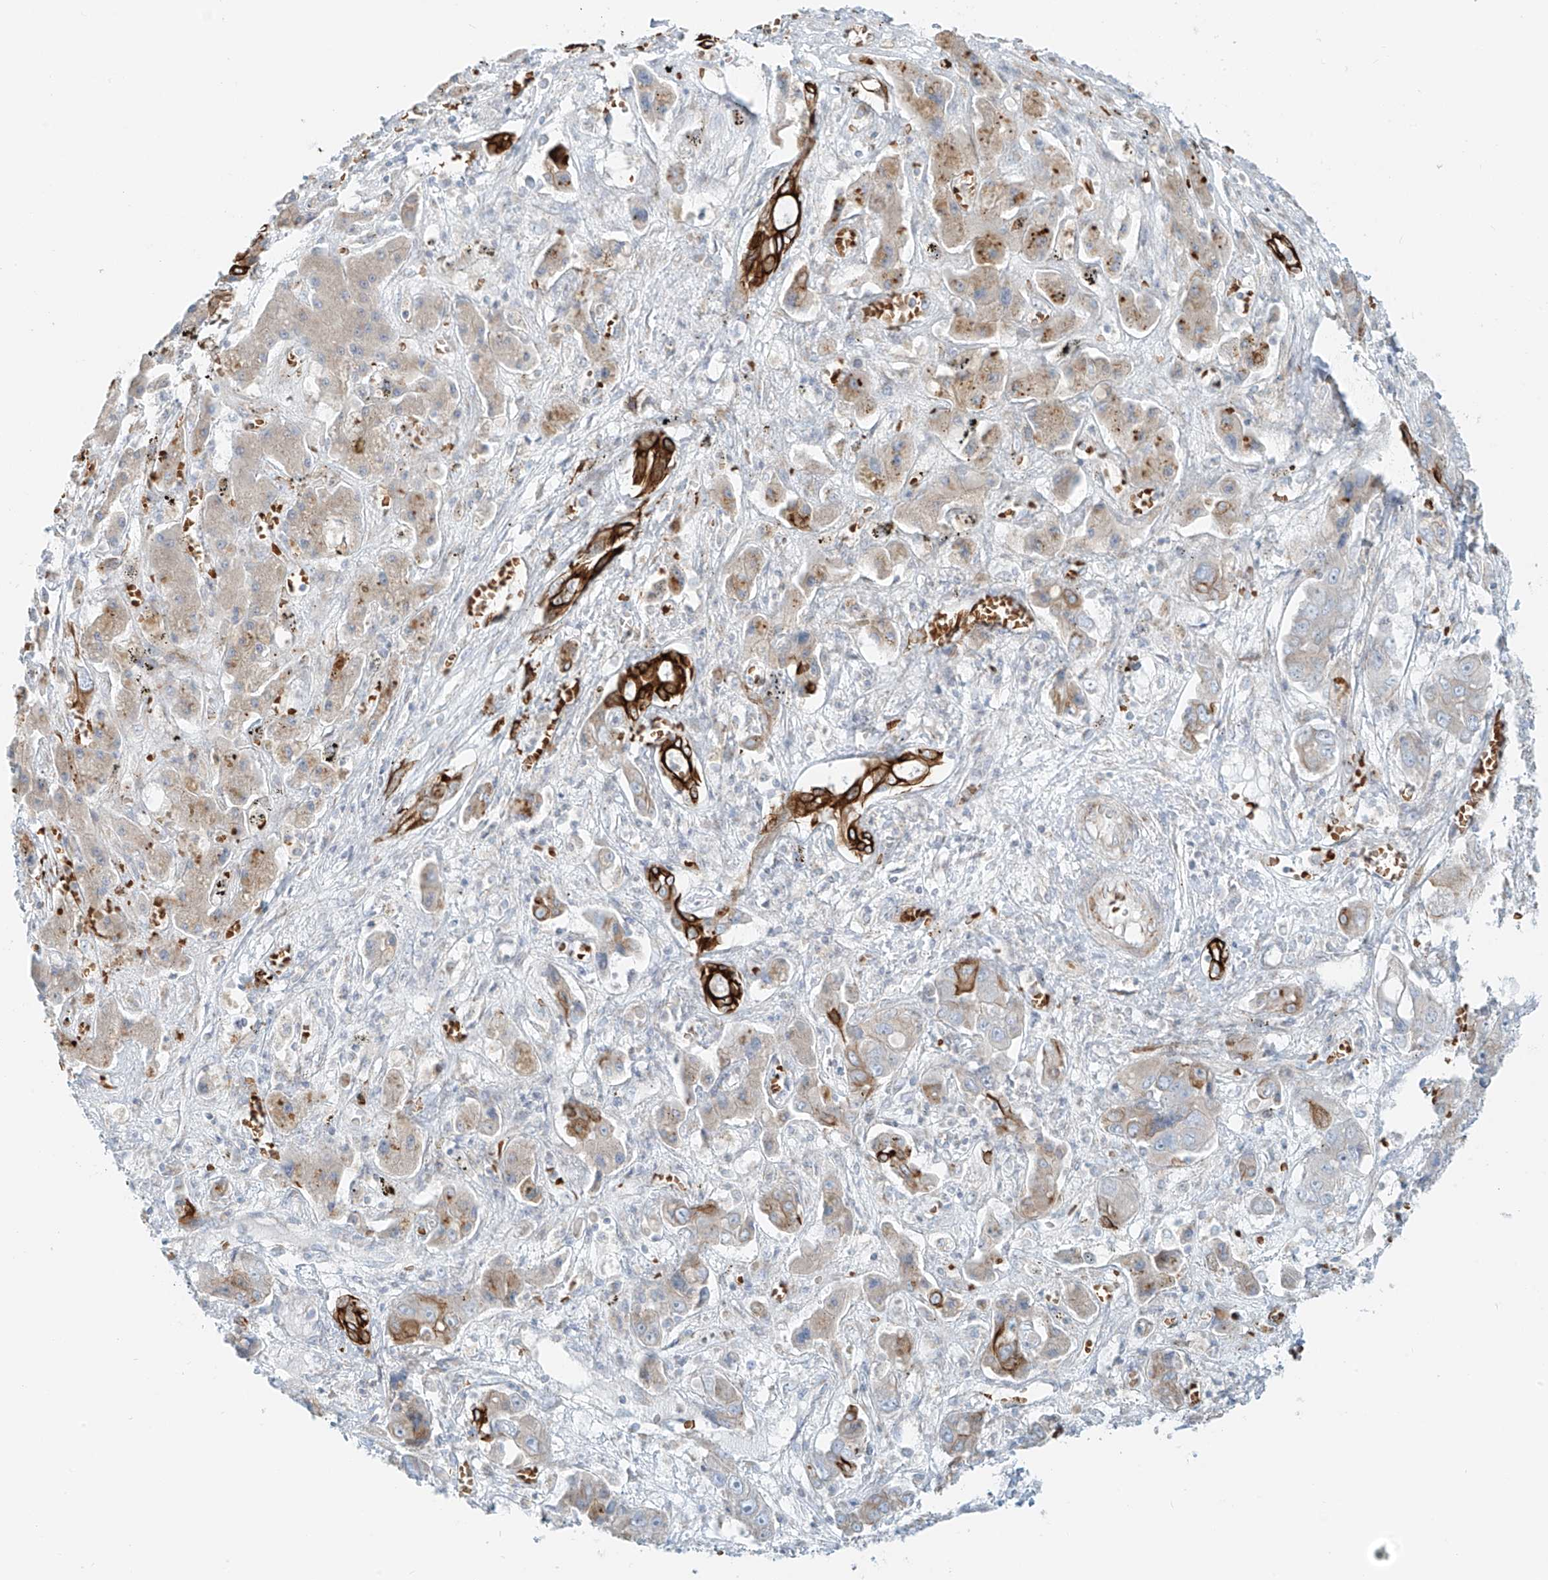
{"staining": {"intensity": "strong", "quantity": "25%-75%", "location": "cytoplasmic/membranous"}, "tissue": "liver cancer", "cell_type": "Tumor cells", "image_type": "cancer", "snomed": [{"axis": "morphology", "description": "Cholangiocarcinoma"}, {"axis": "topography", "description": "Liver"}], "caption": "A brown stain shows strong cytoplasmic/membranous positivity of a protein in liver cholangiocarcinoma tumor cells. (brown staining indicates protein expression, while blue staining denotes nuclei).", "gene": "EIPR1", "patient": {"sex": "male", "age": 67}}